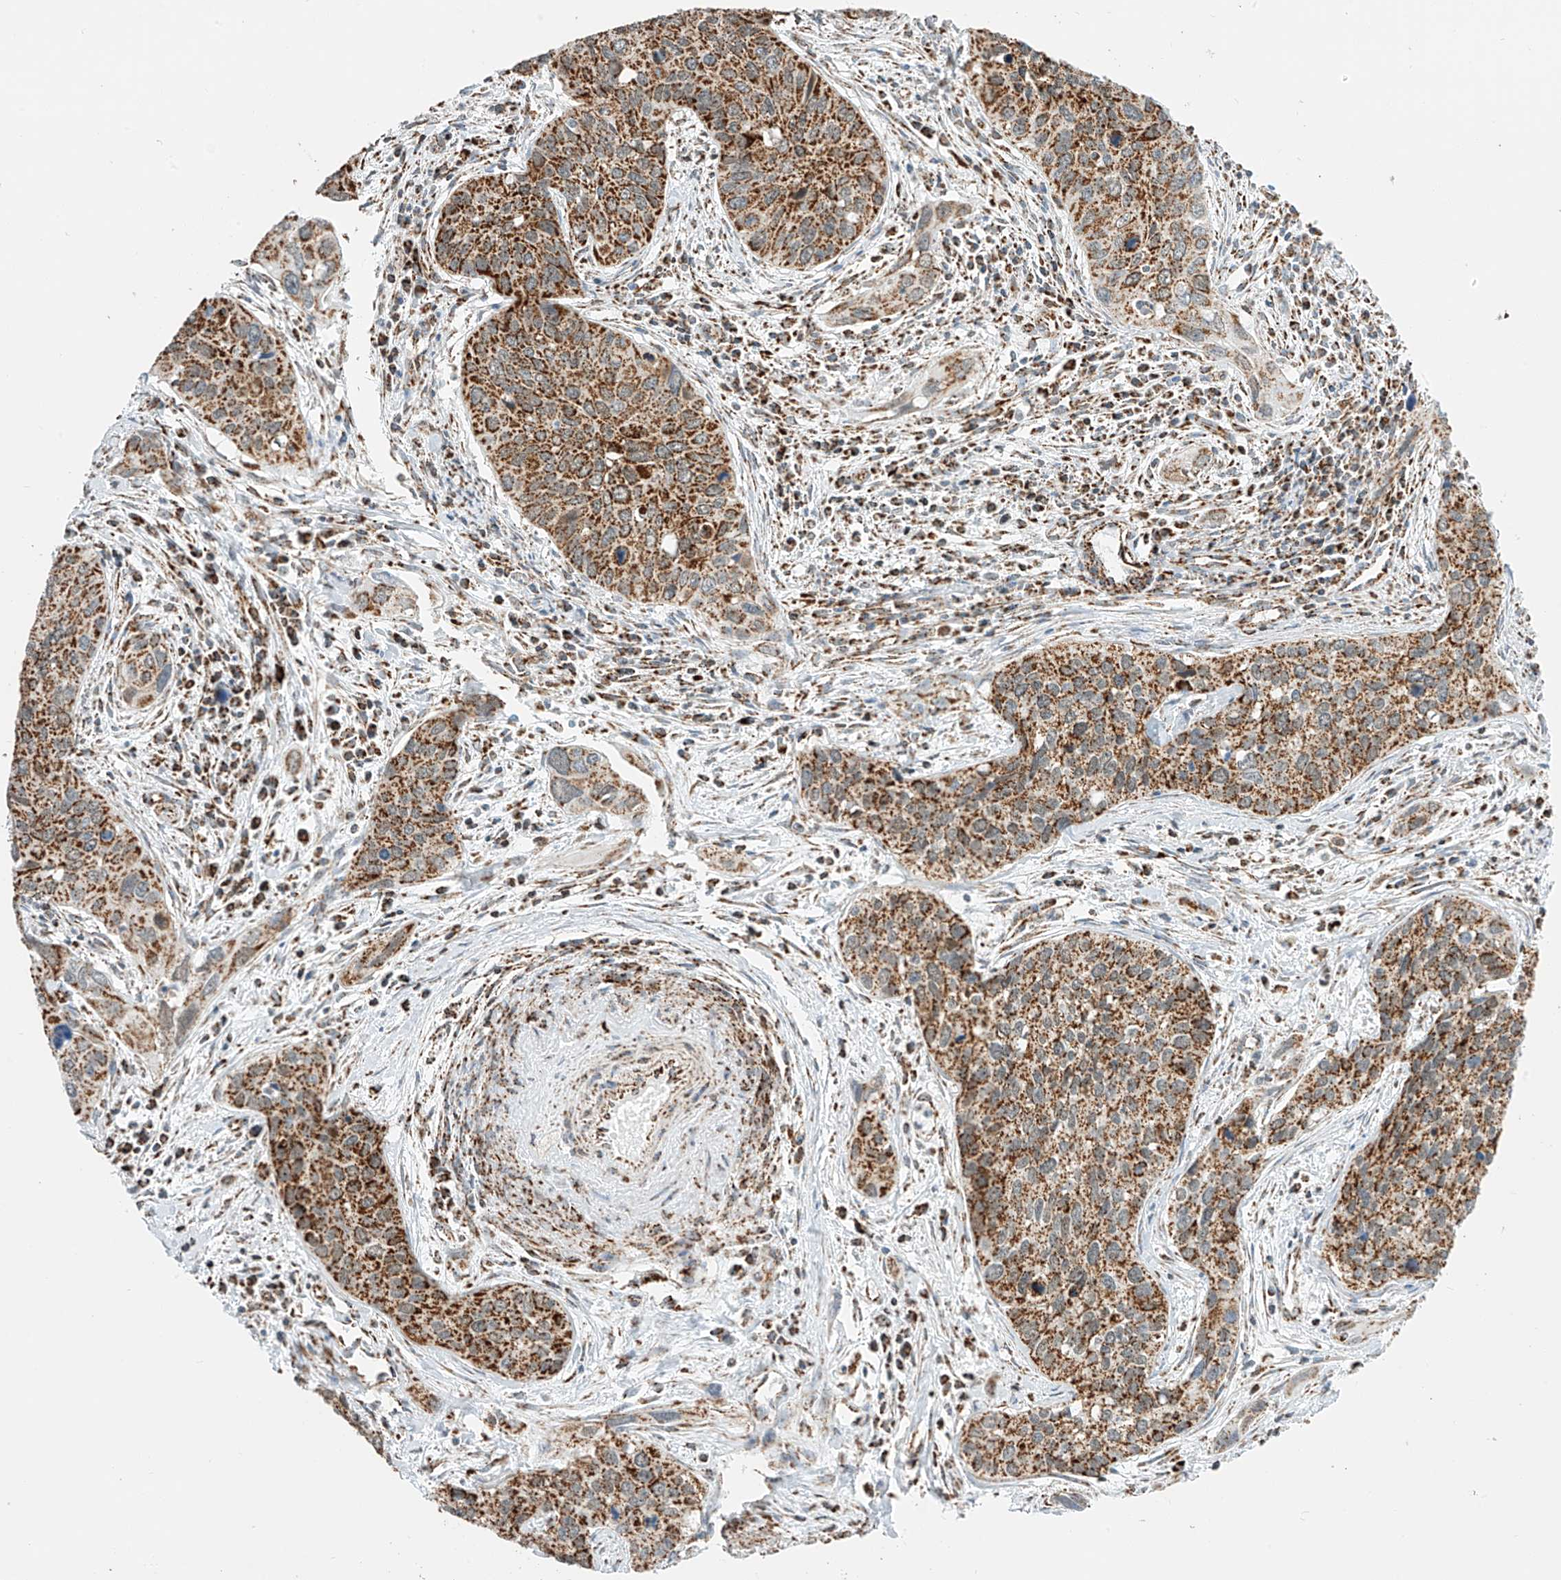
{"staining": {"intensity": "moderate", "quantity": ">75%", "location": "cytoplasmic/membranous"}, "tissue": "cervical cancer", "cell_type": "Tumor cells", "image_type": "cancer", "snomed": [{"axis": "morphology", "description": "Squamous cell carcinoma, NOS"}, {"axis": "topography", "description": "Cervix"}], "caption": "Squamous cell carcinoma (cervical) was stained to show a protein in brown. There is medium levels of moderate cytoplasmic/membranous positivity in about >75% of tumor cells.", "gene": "PPA2", "patient": {"sex": "female", "age": 55}}